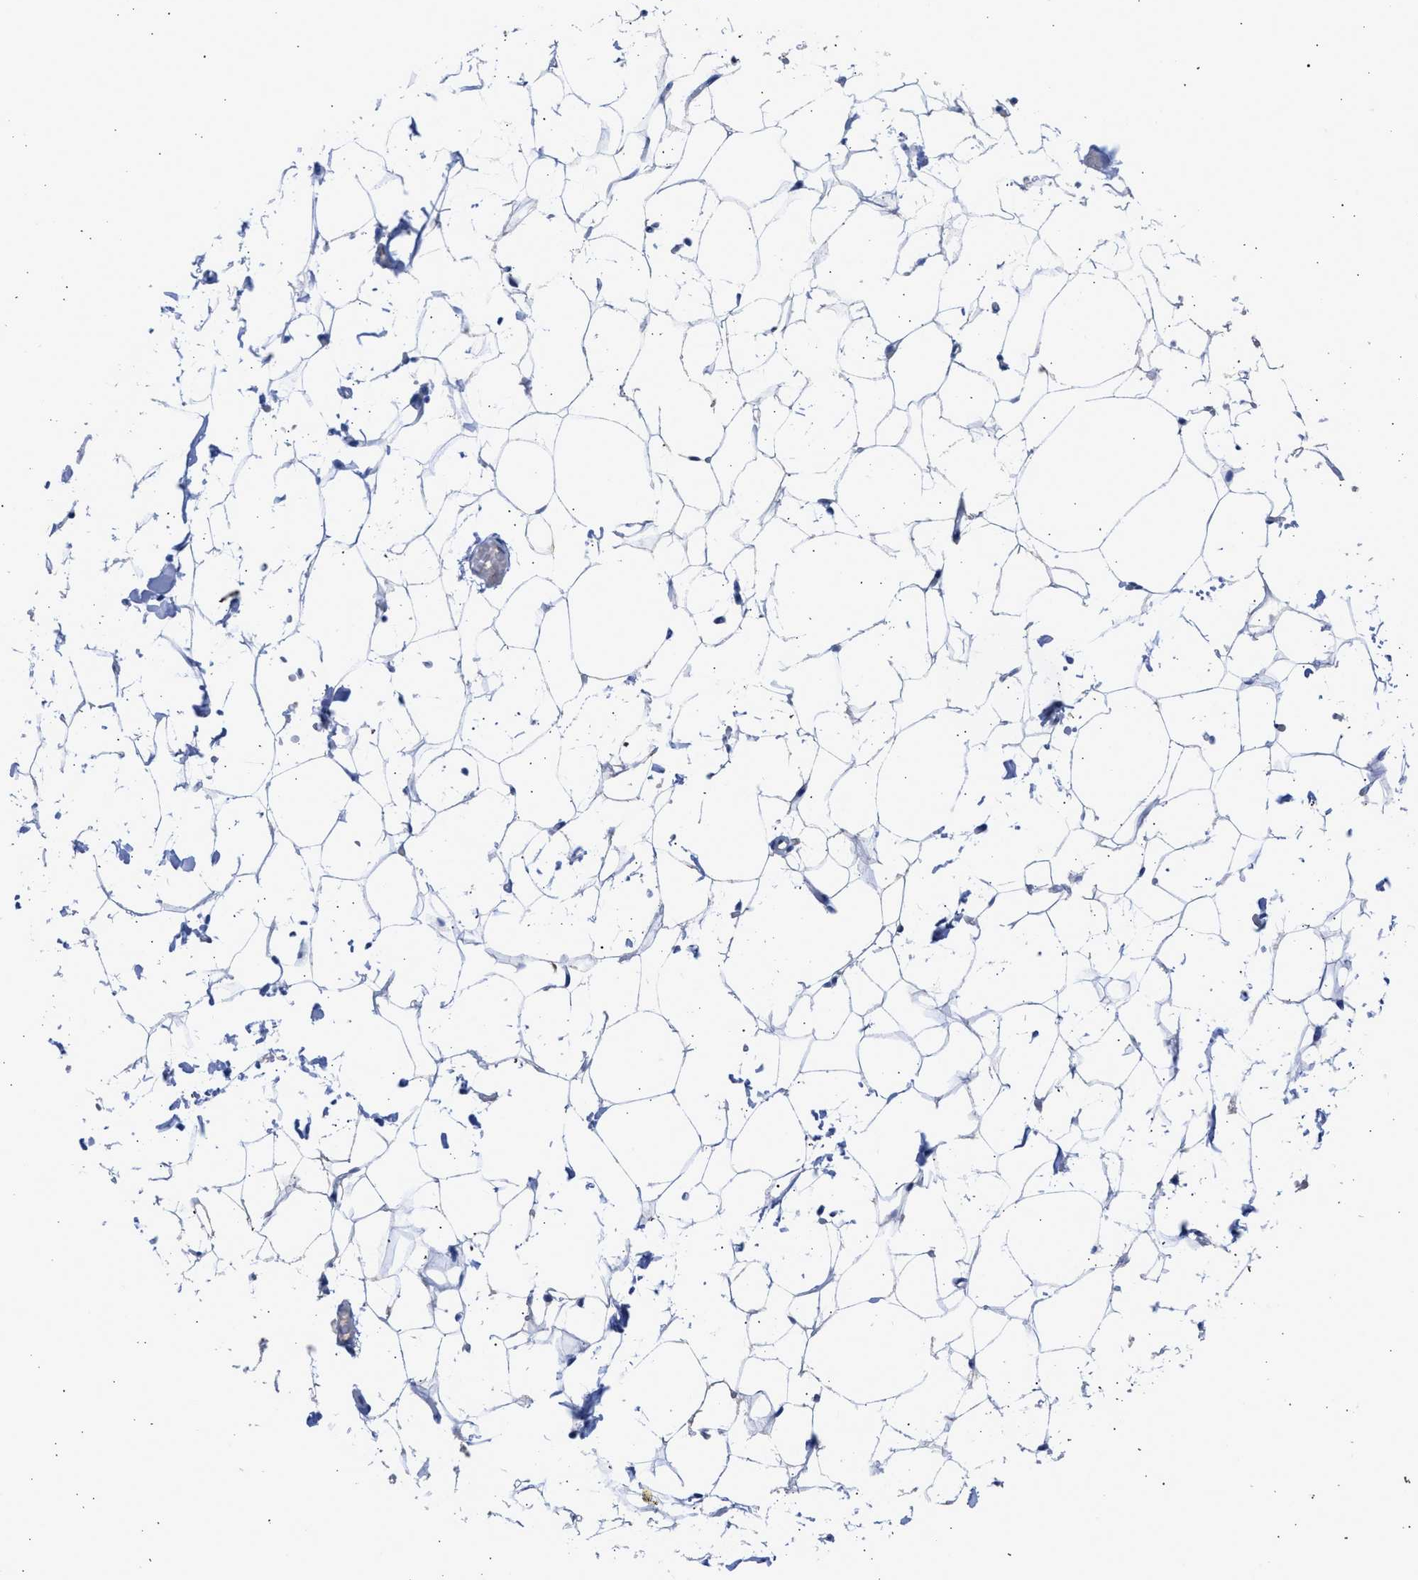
{"staining": {"intensity": "negative", "quantity": "none", "location": "none"}, "tissue": "adipose tissue", "cell_type": "Adipocytes", "image_type": "normal", "snomed": [{"axis": "morphology", "description": "Normal tissue, NOS"}, {"axis": "topography", "description": "Breast"}, {"axis": "topography", "description": "Soft tissue"}], "caption": "High power microscopy image of an immunohistochemistry image of unremarkable adipose tissue, revealing no significant staining in adipocytes.", "gene": "RSPH1", "patient": {"sex": "female", "age": 75}}